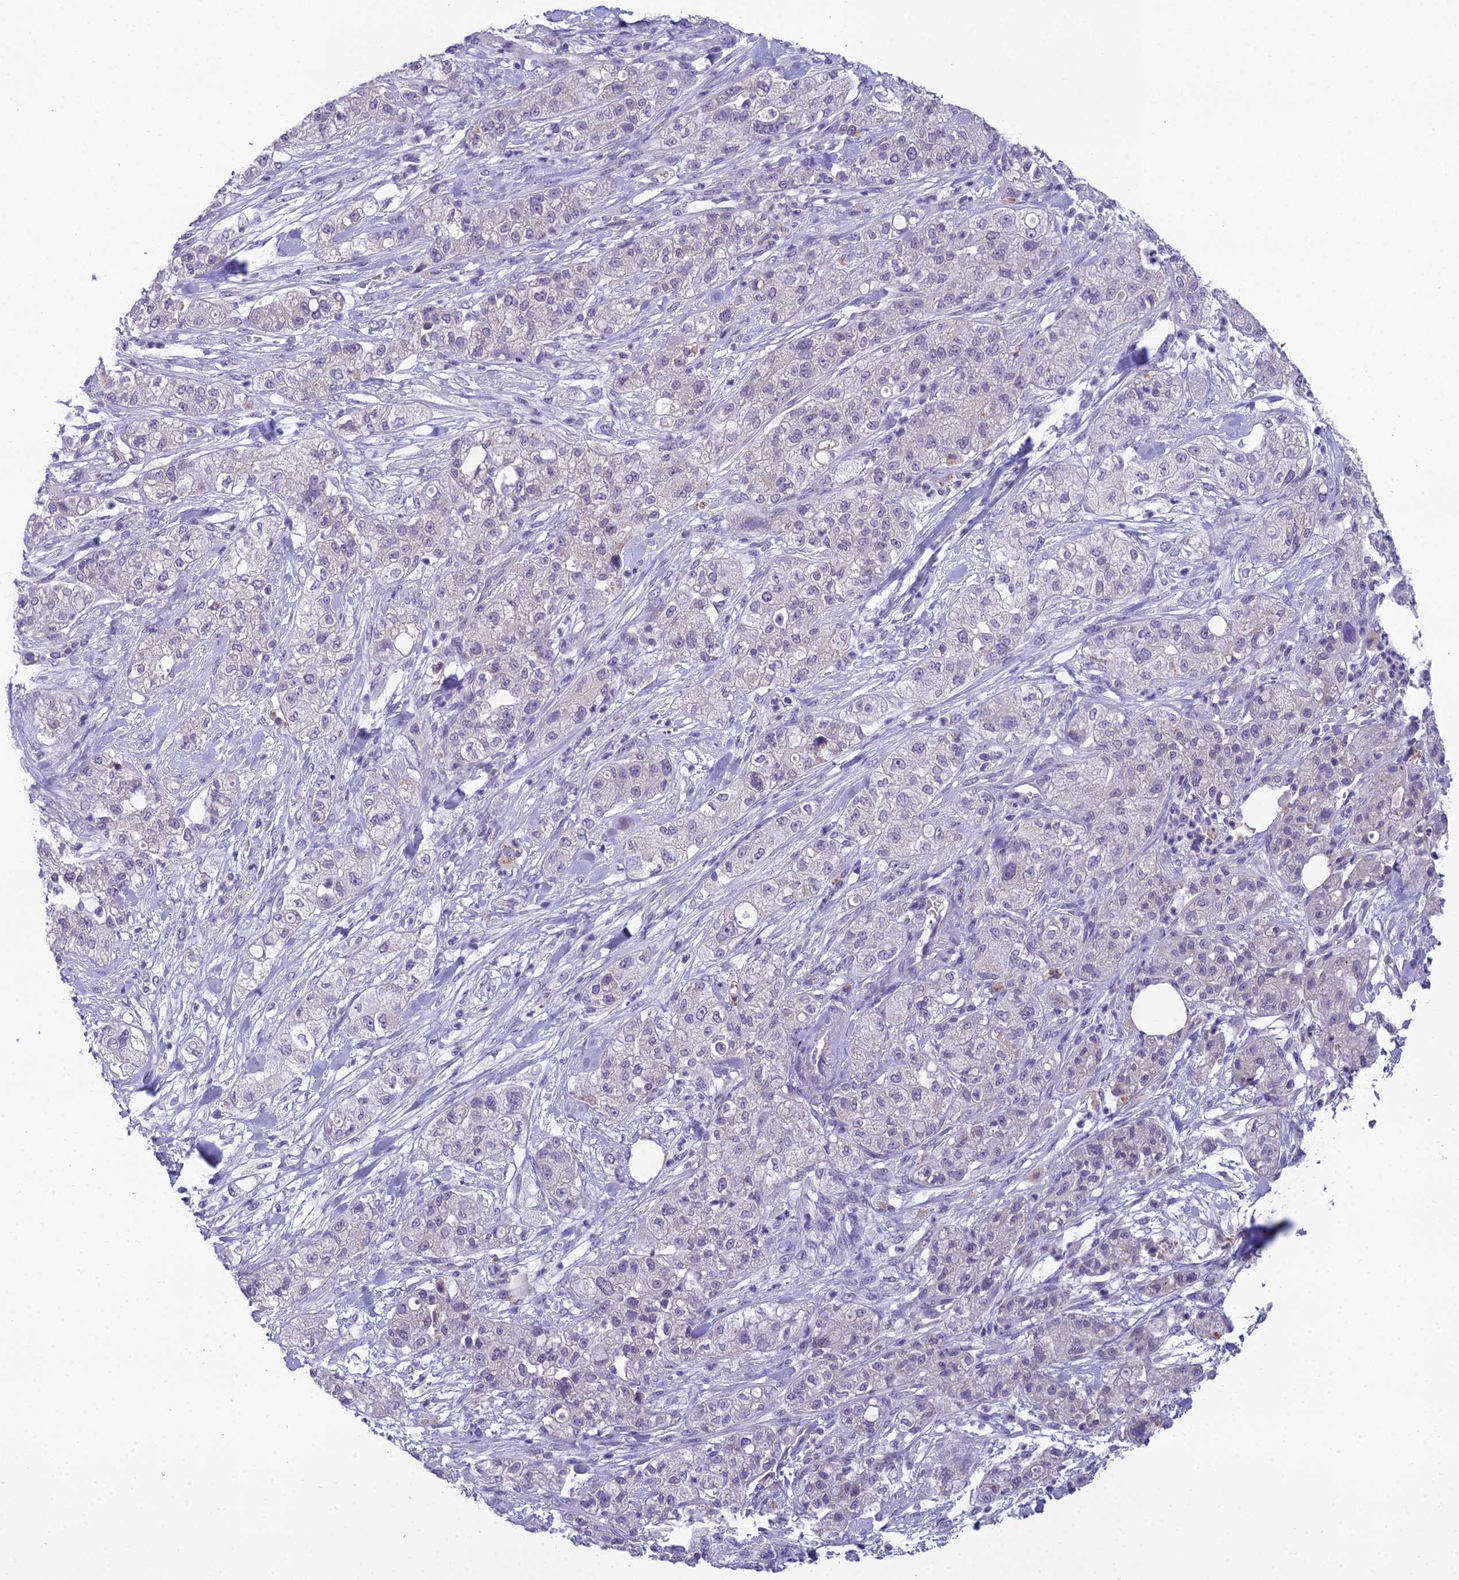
{"staining": {"intensity": "negative", "quantity": "none", "location": "none"}, "tissue": "pancreatic cancer", "cell_type": "Tumor cells", "image_type": "cancer", "snomed": [{"axis": "morphology", "description": "Adenocarcinoma, NOS"}, {"axis": "topography", "description": "Pancreas"}], "caption": "An IHC micrograph of pancreatic adenocarcinoma is shown. There is no staining in tumor cells of pancreatic adenocarcinoma.", "gene": "MIIP", "patient": {"sex": "female", "age": 78}}